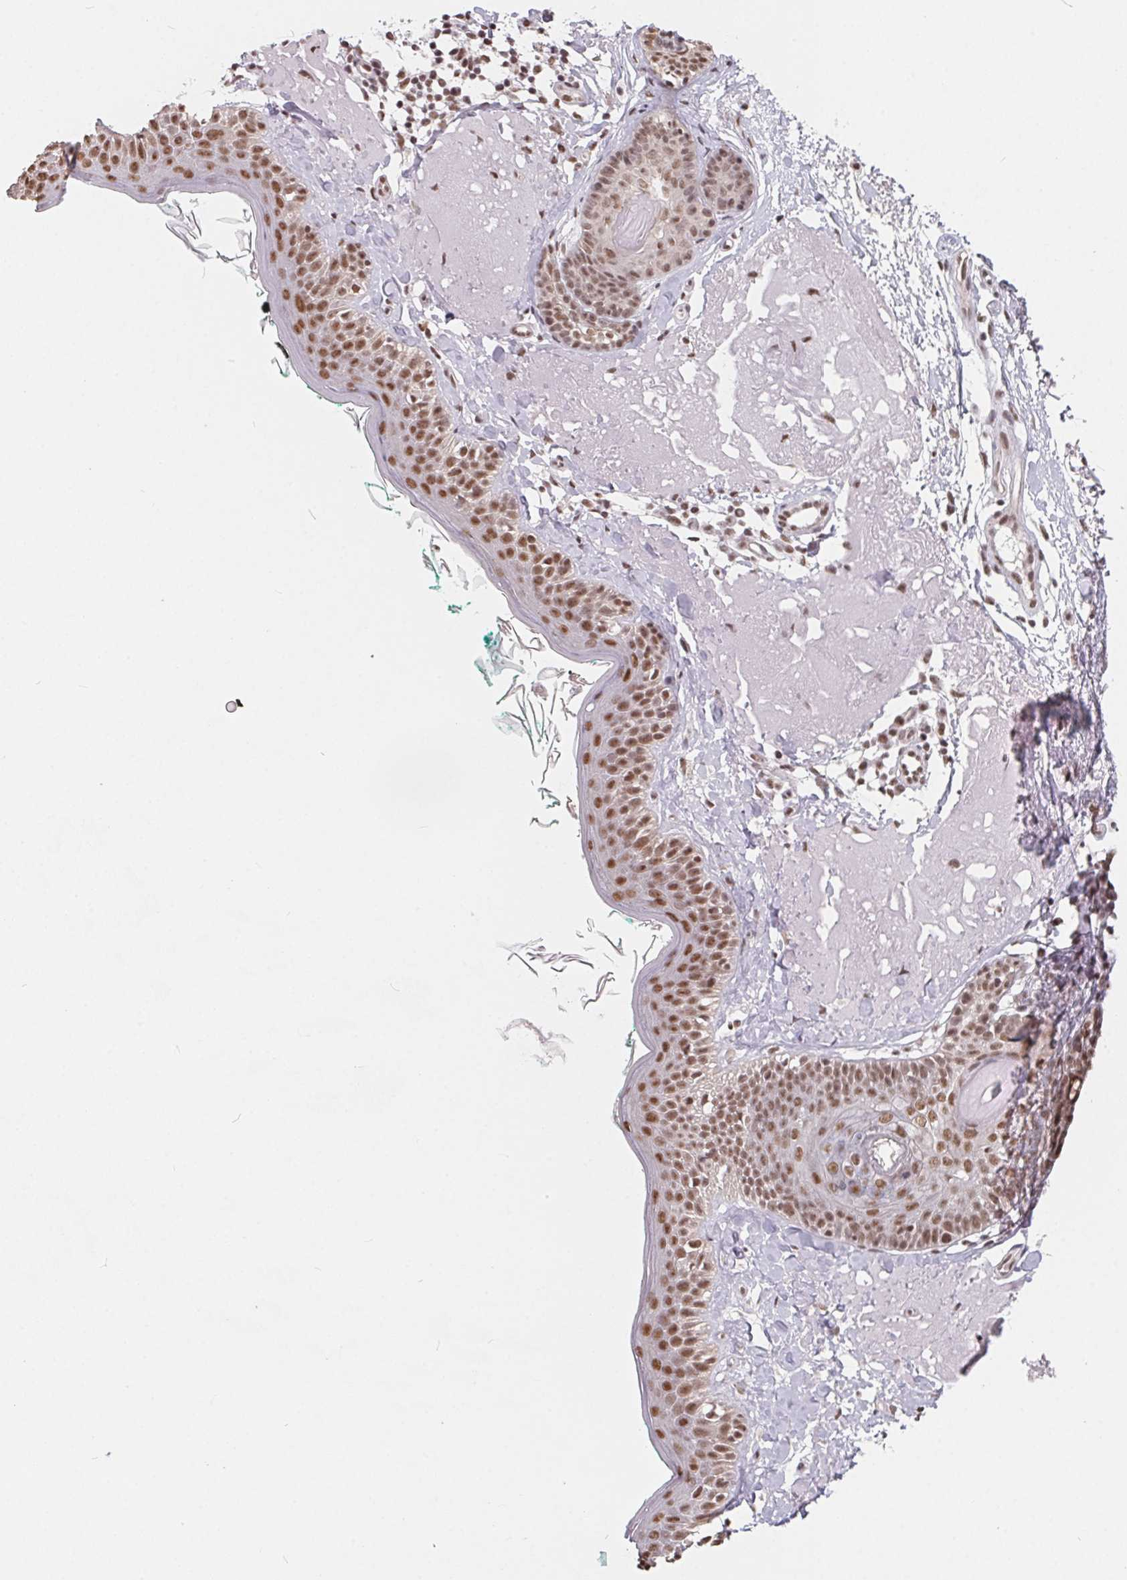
{"staining": {"intensity": "moderate", "quantity": ">75%", "location": "nuclear"}, "tissue": "skin", "cell_type": "Fibroblasts", "image_type": "normal", "snomed": [{"axis": "morphology", "description": "Normal tissue, NOS"}, {"axis": "topography", "description": "Skin"}], "caption": "Brown immunohistochemical staining in unremarkable skin reveals moderate nuclear positivity in about >75% of fibroblasts. The staining was performed using DAB to visualize the protein expression in brown, while the nuclei were stained in blue with hematoxylin (Magnification: 20x).", "gene": "TCERG1", "patient": {"sex": "male", "age": 73}}